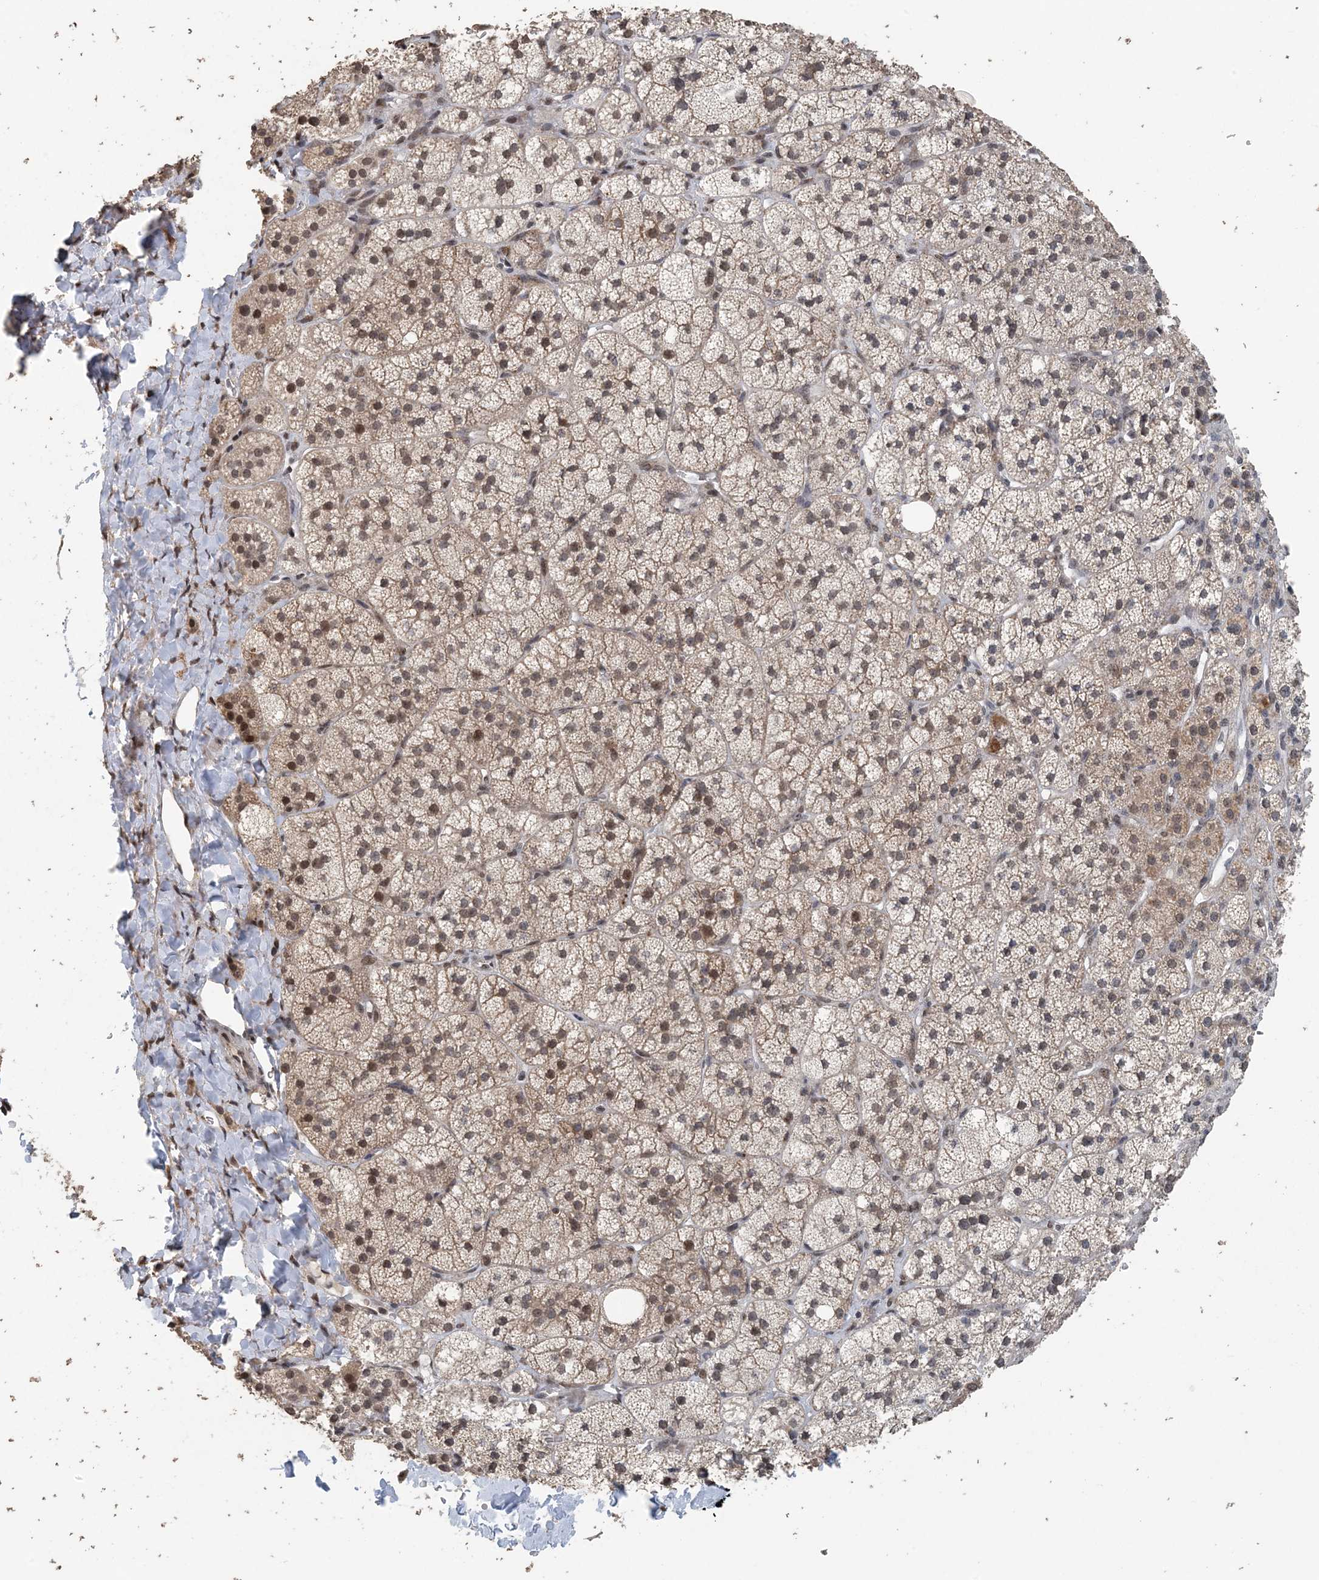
{"staining": {"intensity": "moderate", "quantity": "25%-75%", "location": "cytoplasmic/membranous,nuclear"}, "tissue": "adrenal gland", "cell_type": "Glandular cells", "image_type": "normal", "snomed": [{"axis": "morphology", "description": "Normal tissue, NOS"}, {"axis": "topography", "description": "Adrenal gland"}], "caption": "A high-resolution micrograph shows immunohistochemistry (IHC) staining of benign adrenal gland, which reveals moderate cytoplasmic/membranous,nuclear expression in about 25%-75% of glandular cells. Using DAB (3,3'-diaminobenzidine) (brown) and hematoxylin (blue) stains, captured at high magnification using brightfield microscopy.", "gene": "MBD2", "patient": {"sex": "male", "age": 61}}